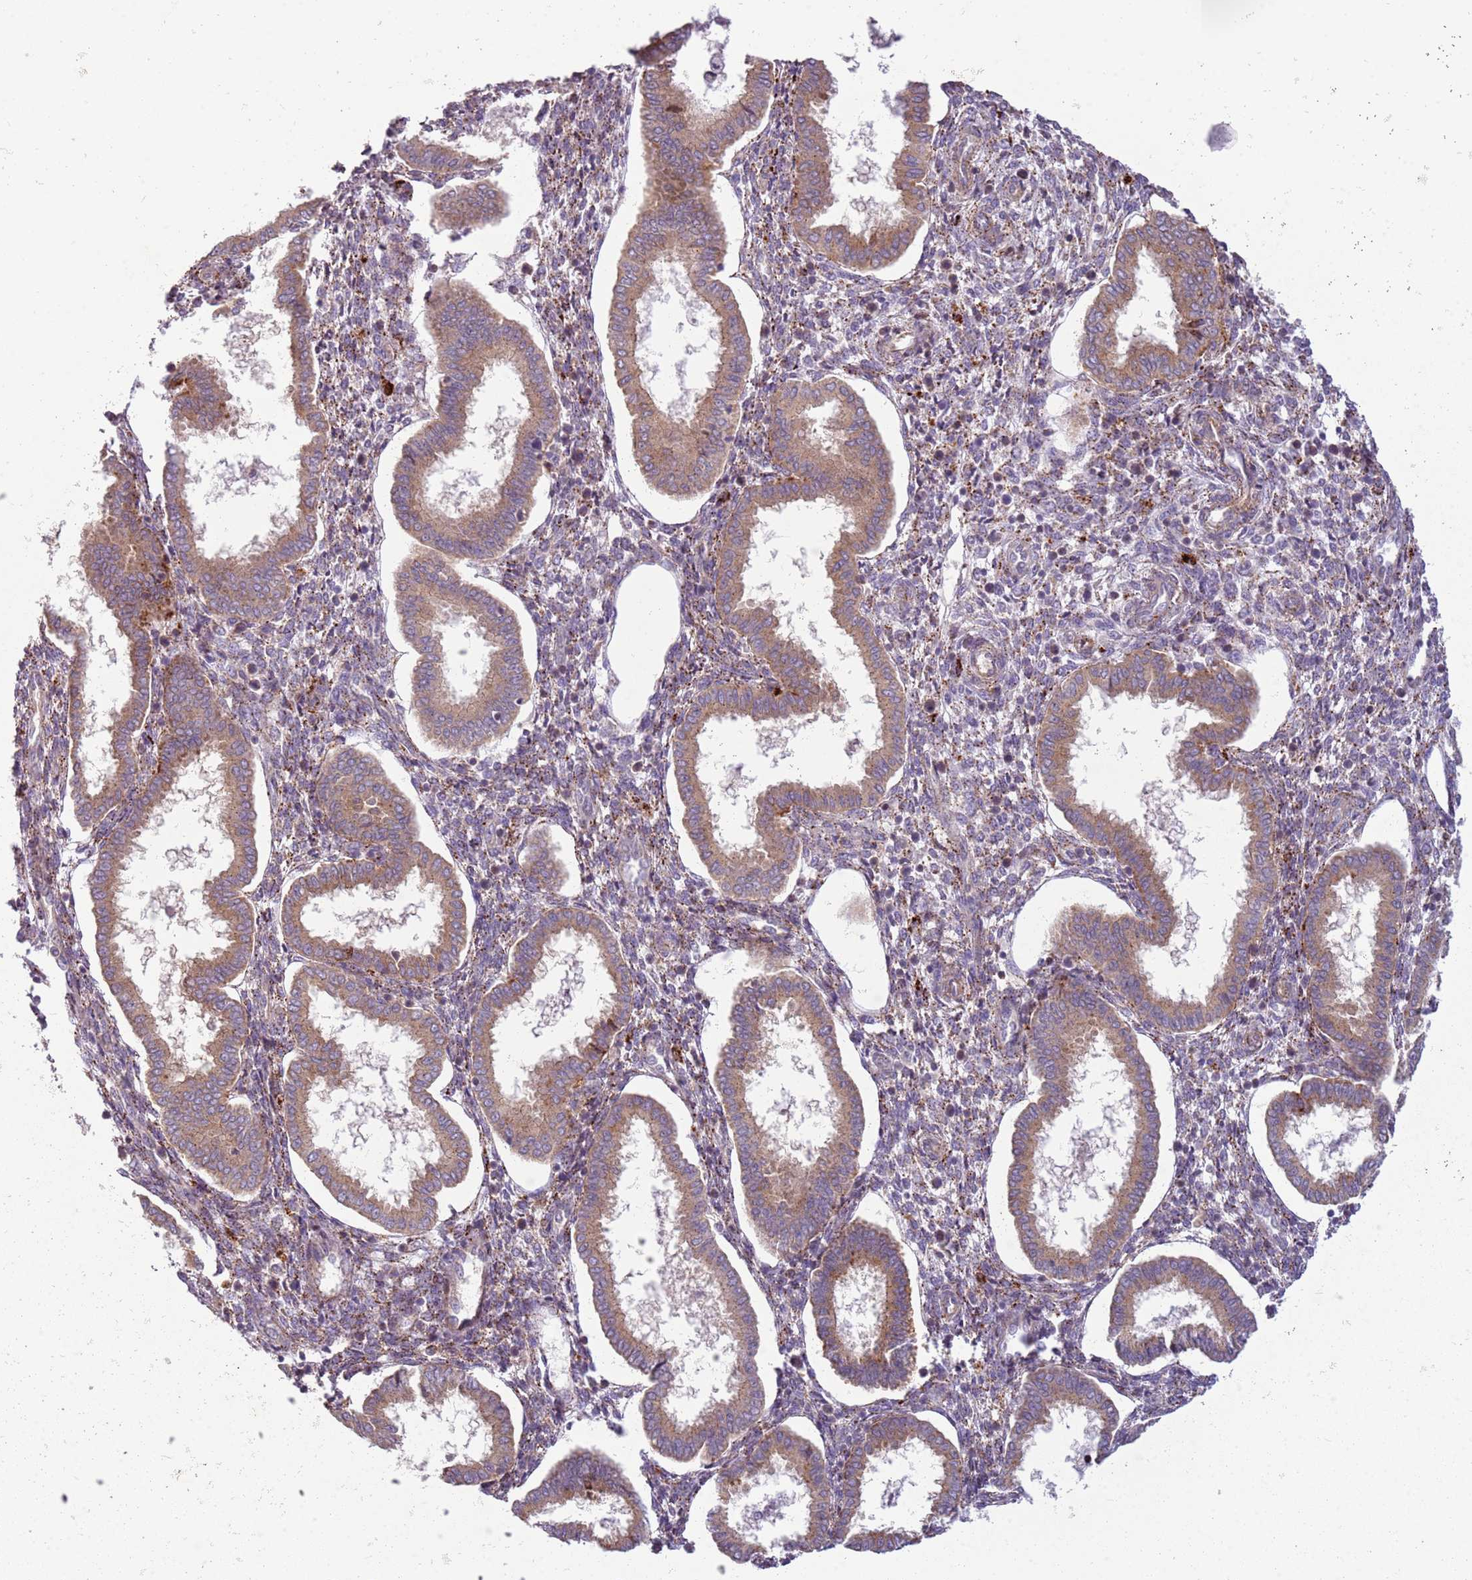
{"staining": {"intensity": "weak", "quantity": "<25%", "location": "cytoplasmic/membranous"}, "tissue": "endometrium", "cell_type": "Cells in endometrial stroma", "image_type": "normal", "snomed": [{"axis": "morphology", "description": "Normal tissue, NOS"}, {"axis": "topography", "description": "Endometrium"}], "caption": "IHC image of benign endometrium: human endometrium stained with DAB exhibits no significant protein staining in cells in endometrial stroma.", "gene": "PVRIG", "patient": {"sex": "female", "age": 24}}